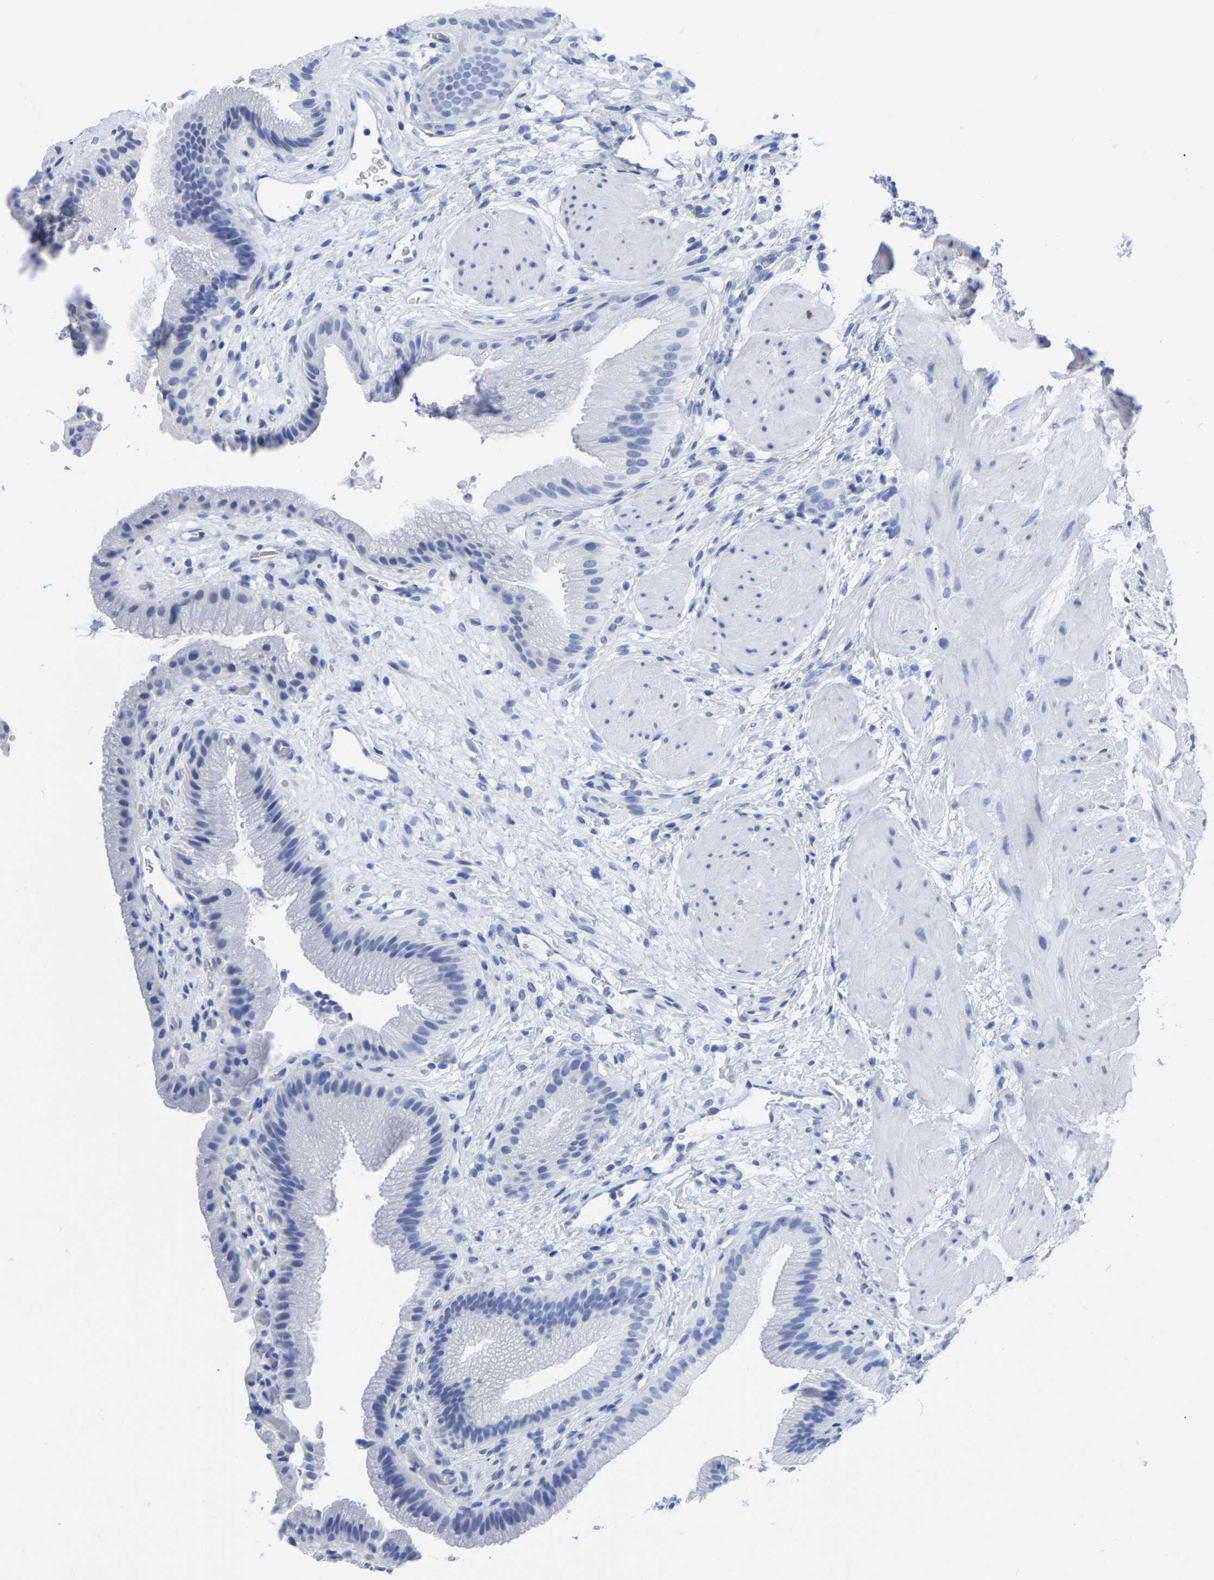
{"staining": {"intensity": "negative", "quantity": "none", "location": "none"}, "tissue": "gallbladder", "cell_type": "Glandular cells", "image_type": "normal", "snomed": [{"axis": "morphology", "description": "Normal tissue, NOS"}, {"axis": "topography", "description": "Gallbladder"}], "caption": "IHC photomicrograph of normal gallbladder: gallbladder stained with DAB (3,3'-diaminobenzidine) exhibits no significant protein staining in glandular cells.", "gene": "HAPLN1", "patient": {"sex": "male", "age": 49}}